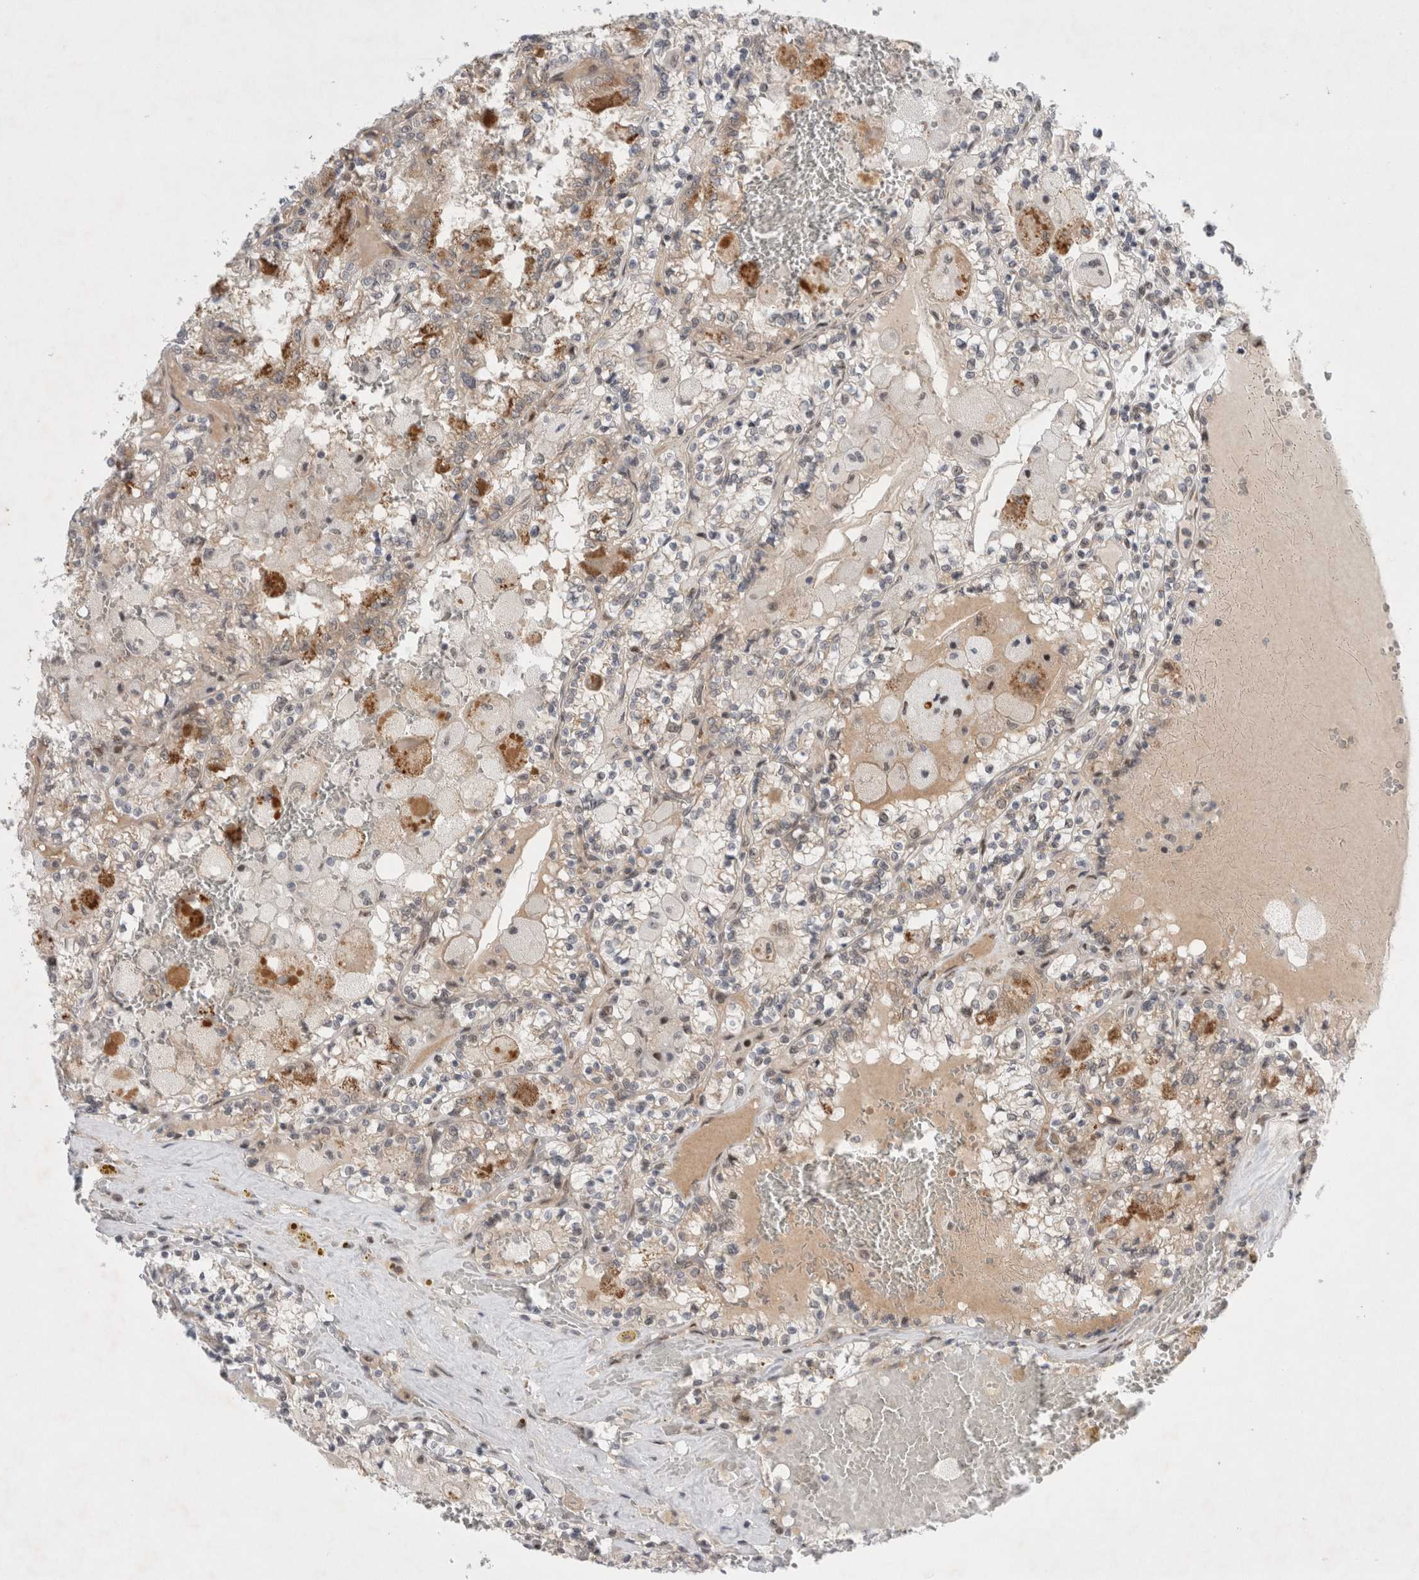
{"staining": {"intensity": "negative", "quantity": "none", "location": "none"}, "tissue": "renal cancer", "cell_type": "Tumor cells", "image_type": "cancer", "snomed": [{"axis": "morphology", "description": "Adenocarcinoma, NOS"}, {"axis": "topography", "description": "Kidney"}], "caption": "Immunohistochemistry (IHC) histopathology image of neoplastic tissue: renal adenocarcinoma stained with DAB (3,3'-diaminobenzidine) reveals no significant protein expression in tumor cells. (DAB (3,3'-diaminobenzidine) immunohistochemistry (IHC) with hematoxylin counter stain).", "gene": "WIPF2", "patient": {"sex": "female", "age": 56}}